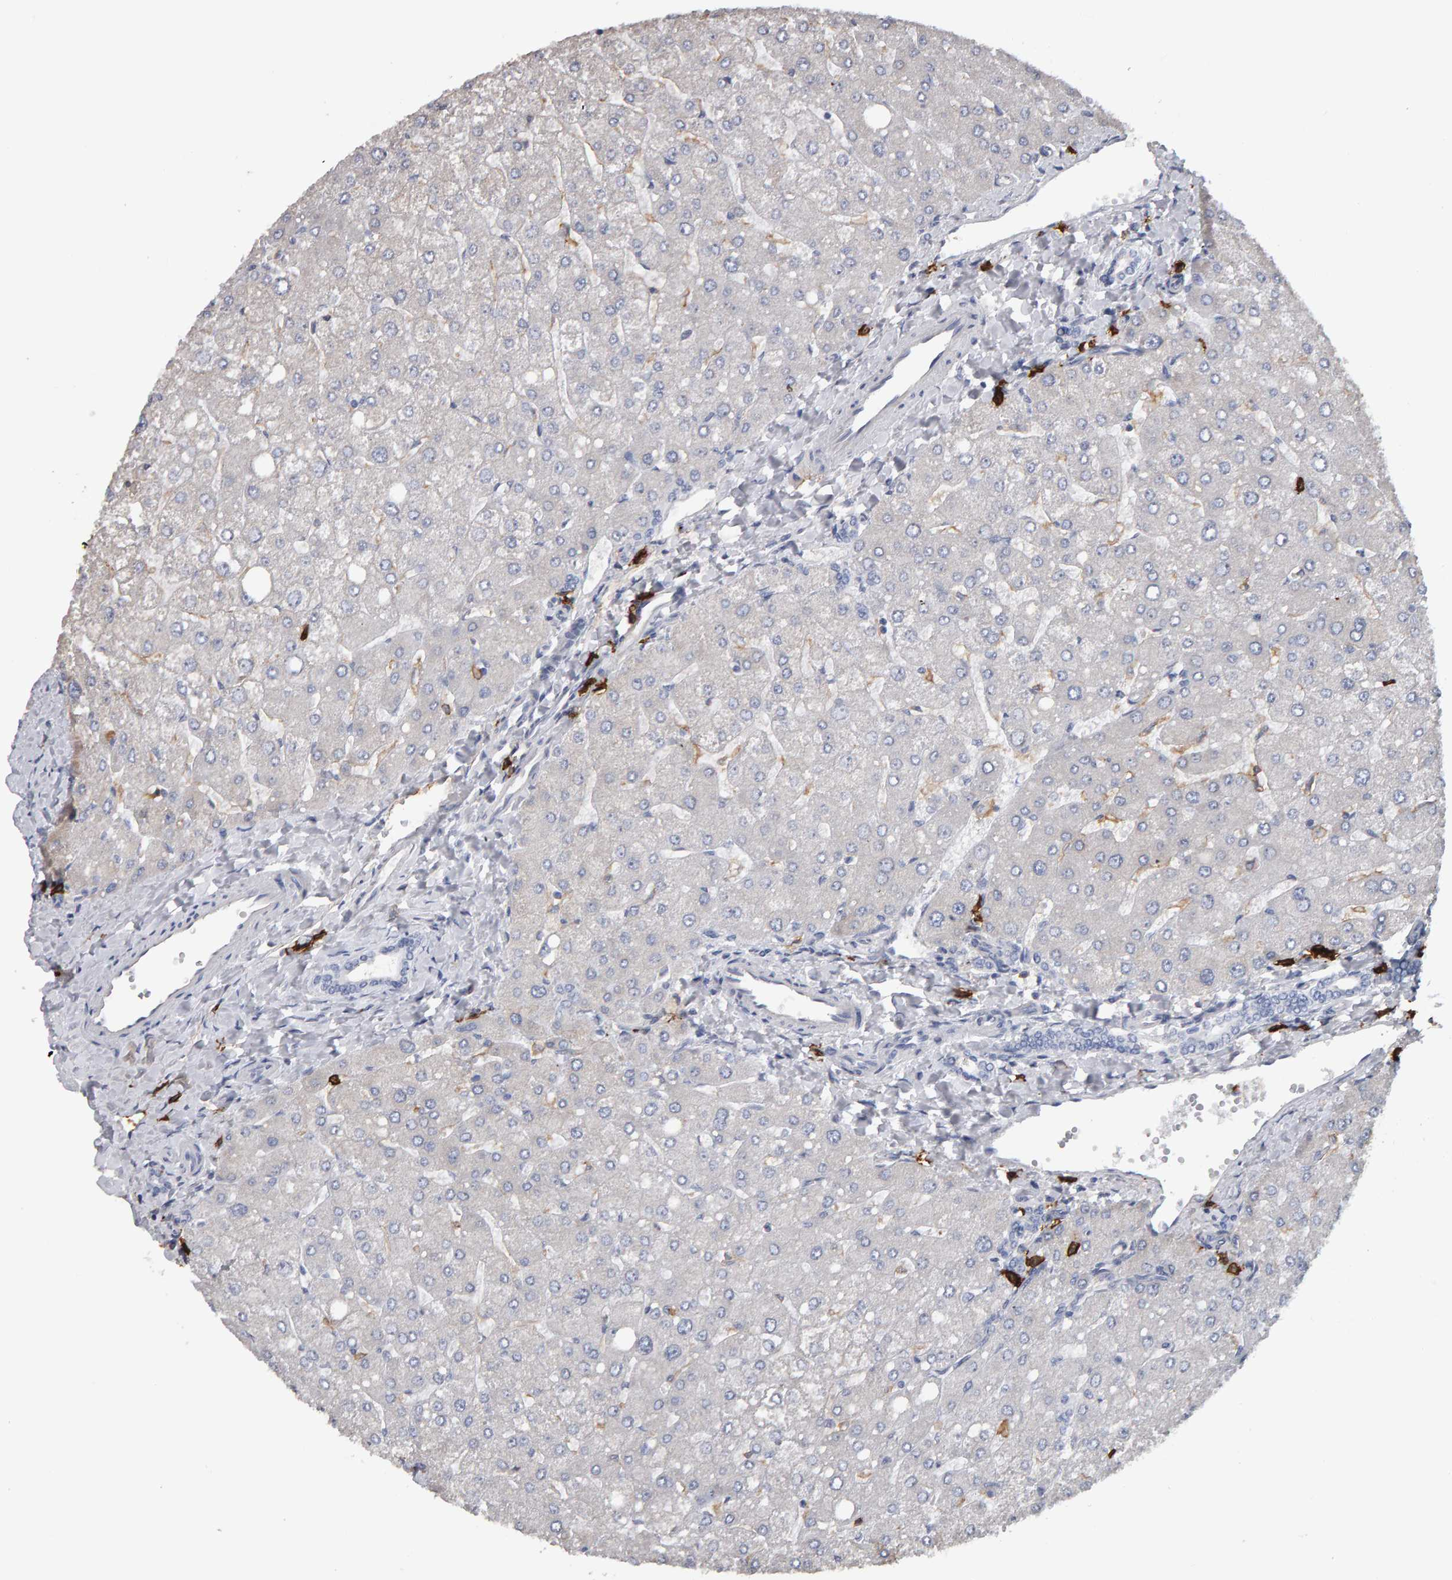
{"staining": {"intensity": "negative", "quantity": "none", "location": "none"}, "tissue": "liver", "cell_type": "Cholangiocytes", "image_type": "normal", "snomed": [{"axis": "morphology", "description": "Normal tissue, NOS"}, {"axis": "topography", "description": "Liver"}], "caption": "Cholangiocytes show no significant expression in benign liver.", "gene": "CD38", "patient": {"sex": "male", "age": 55}}